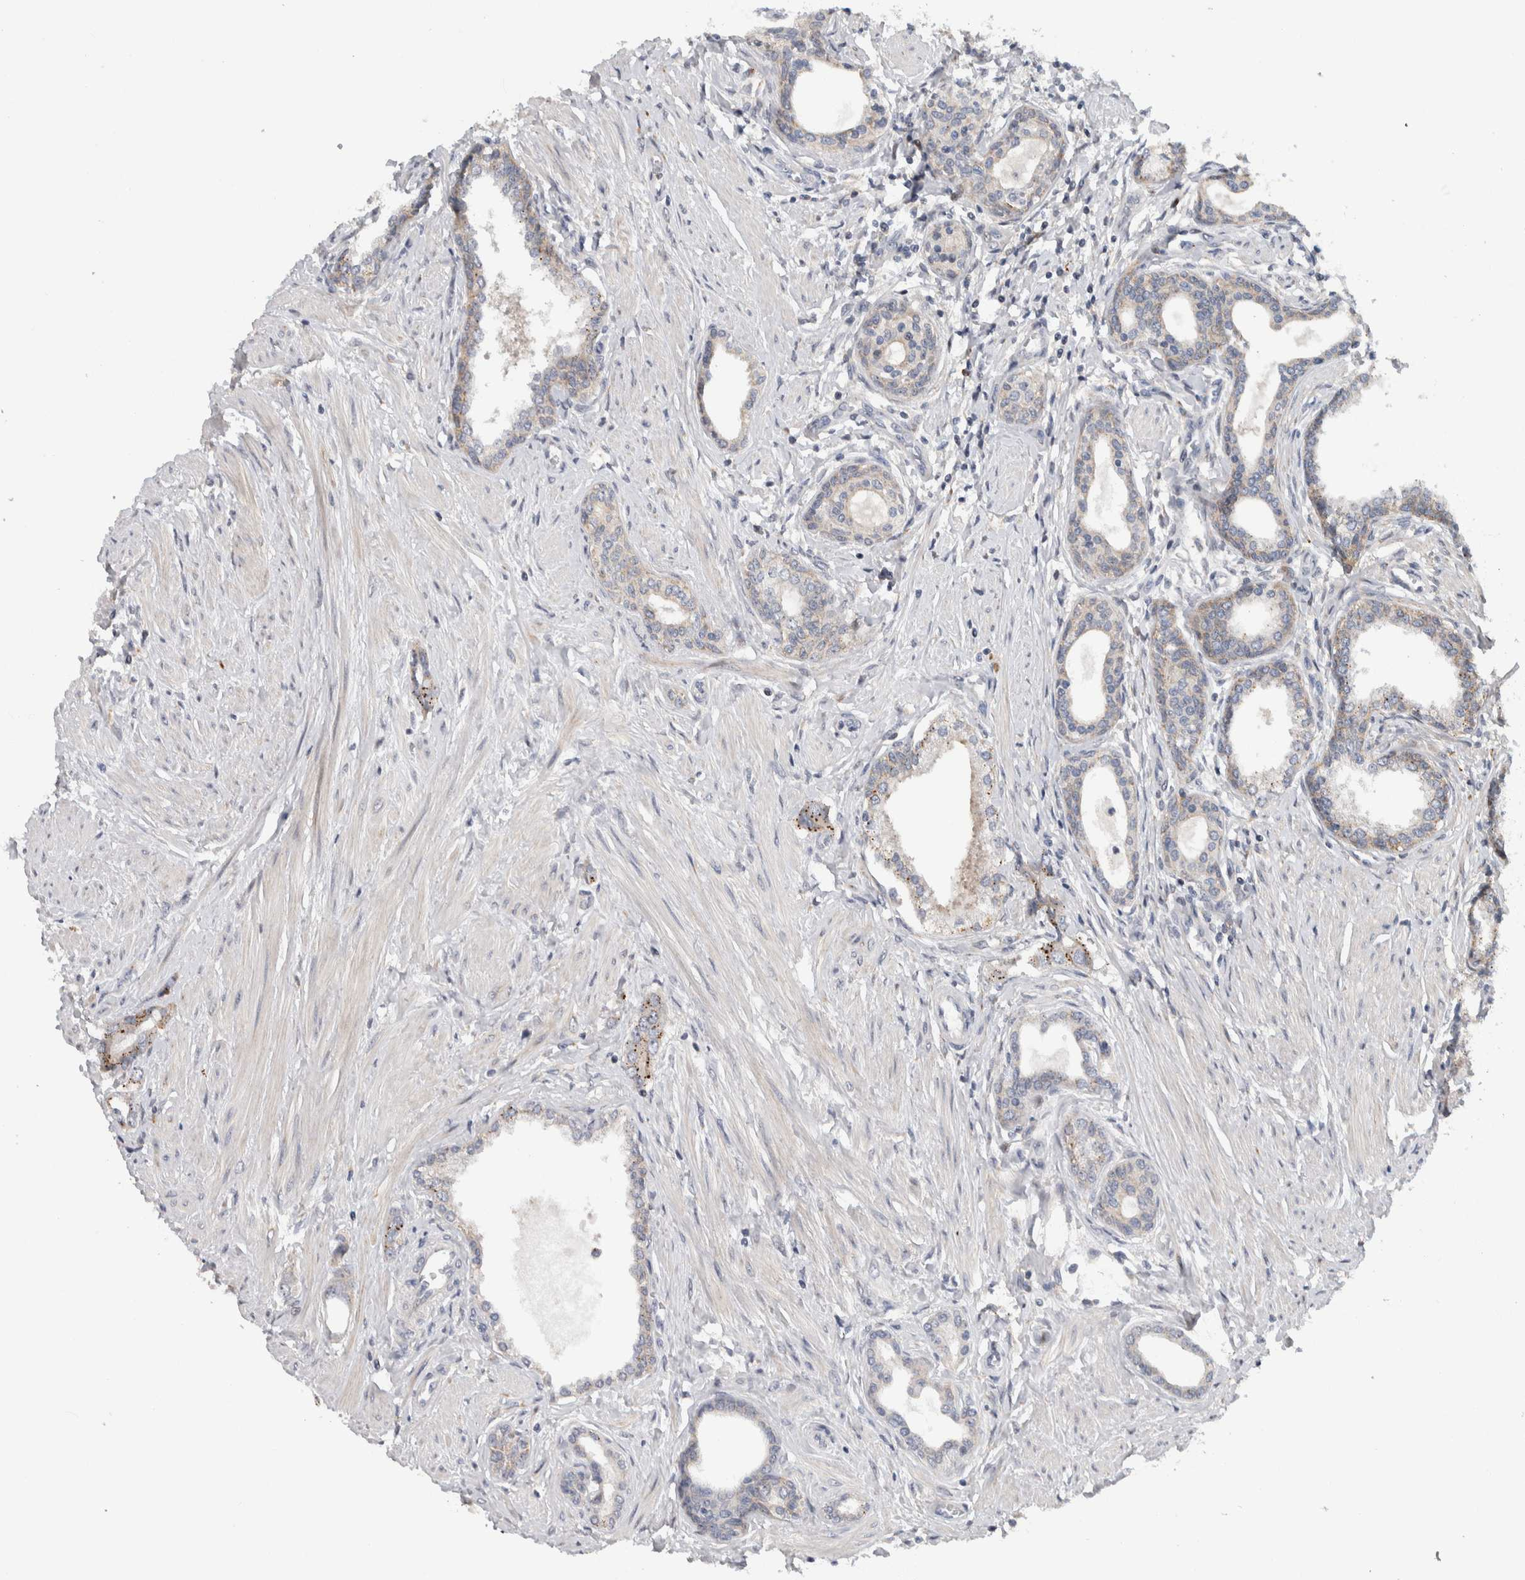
{"staining": {"intensity": "weak", "quantity": "<25%", "location": "cytoplasmic/membranous"}, "tissue": "prostate cancer", "cell_type": "Tumor cells", "image_type": "cancer", "snomed": [{"axis": "morphology", "description": "Adenocarcinoma, High grade"}, {"axis": "topography", "description": "Prostate"}], "caption": "This is an immunohistochemistry image of prostate high-grade adenocarcinoma. There is no expression in tumor cells.", "gene": "PRRG4", "patient": {"sex": "male", "age": 52}}